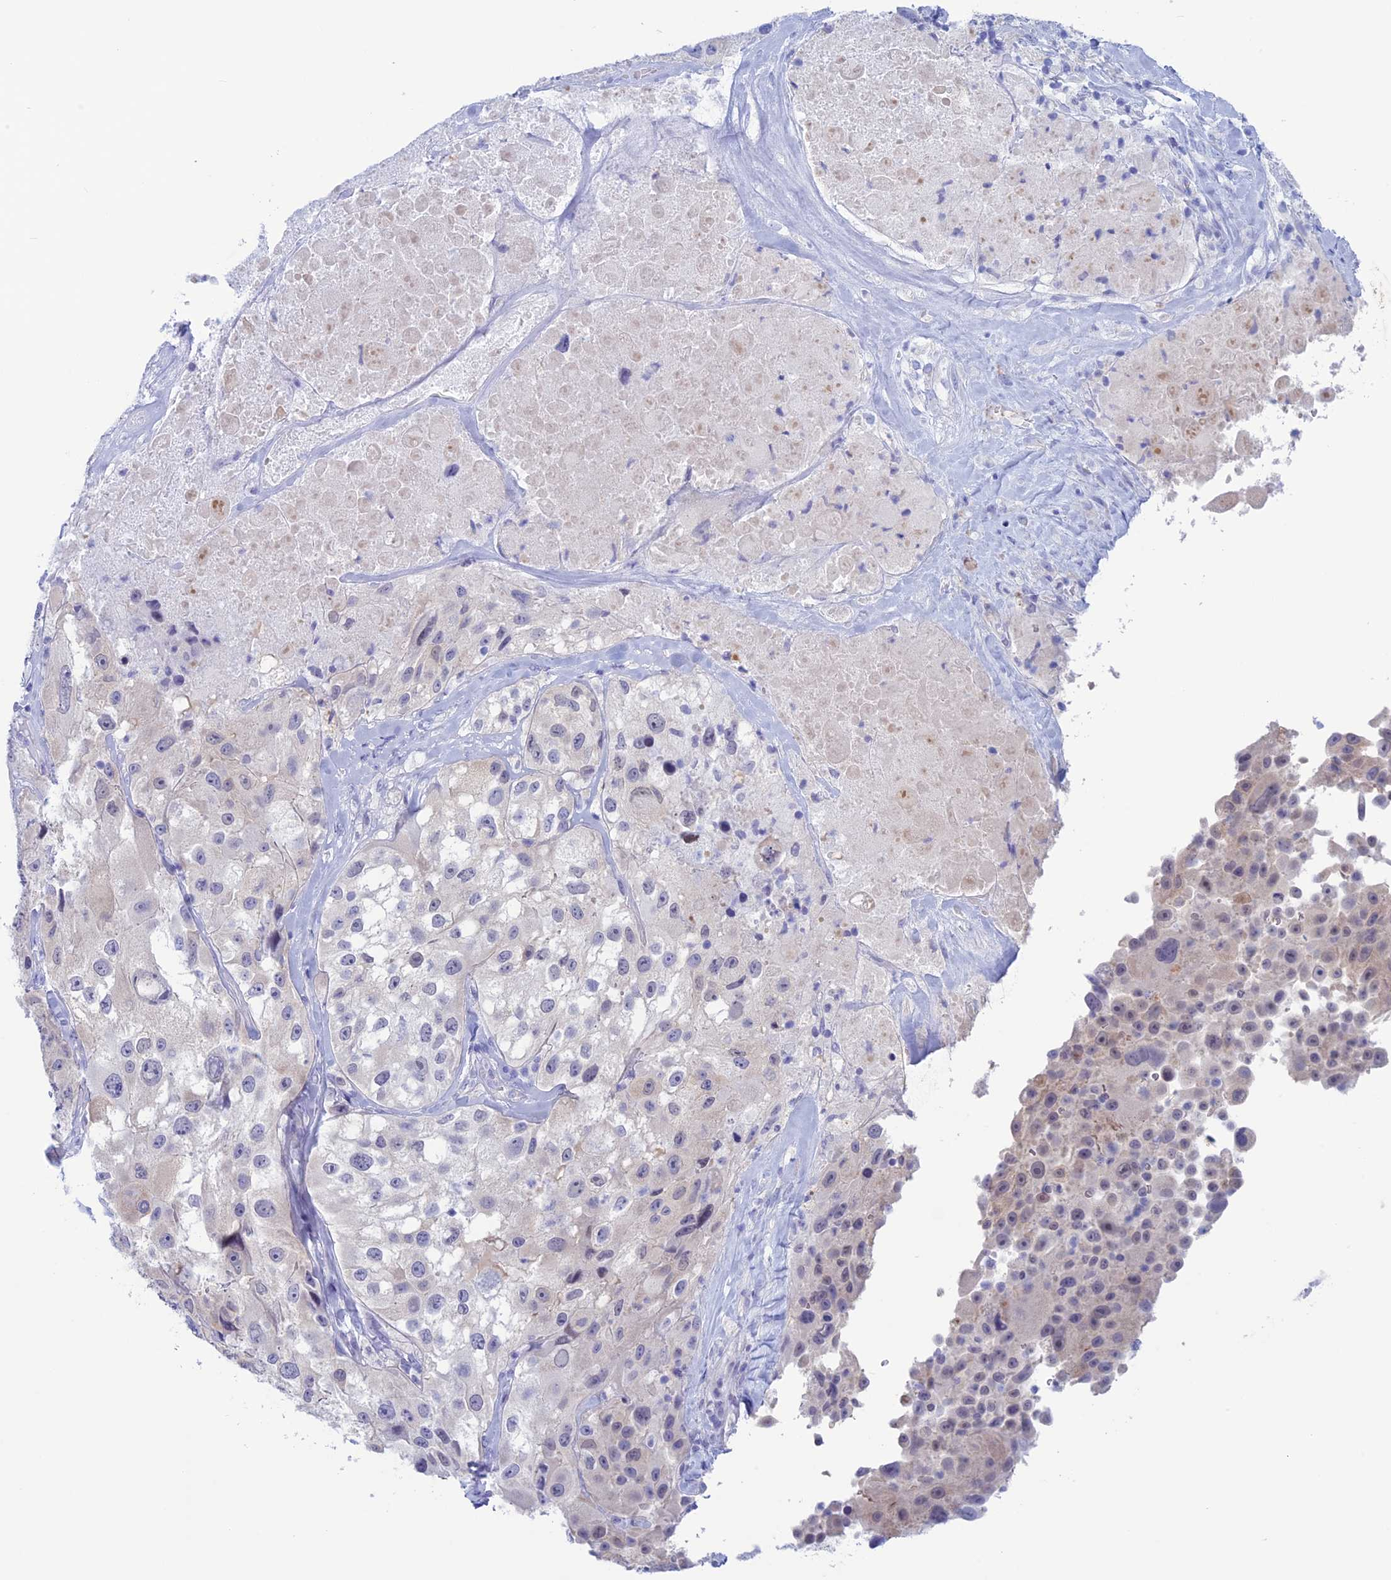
{"staining": {"intensity": "negative", "quantity": "none", "location": "none"}, "tissue": "melanoma", "cell_type": "Tumor cells", "image_type": "cancer", "snomed": [{"axis": "morphology", "description": "Malignant melanoma, Metastatic site"}, {"axis": "topography", "description": "Lymph node"}], "caption": "A micrograph of human malignant melanoma (metastatic site) is negative for staining in tumor cells.", "gene": "LHFPL2", "patient": {"sex": "male", "age": 62}}